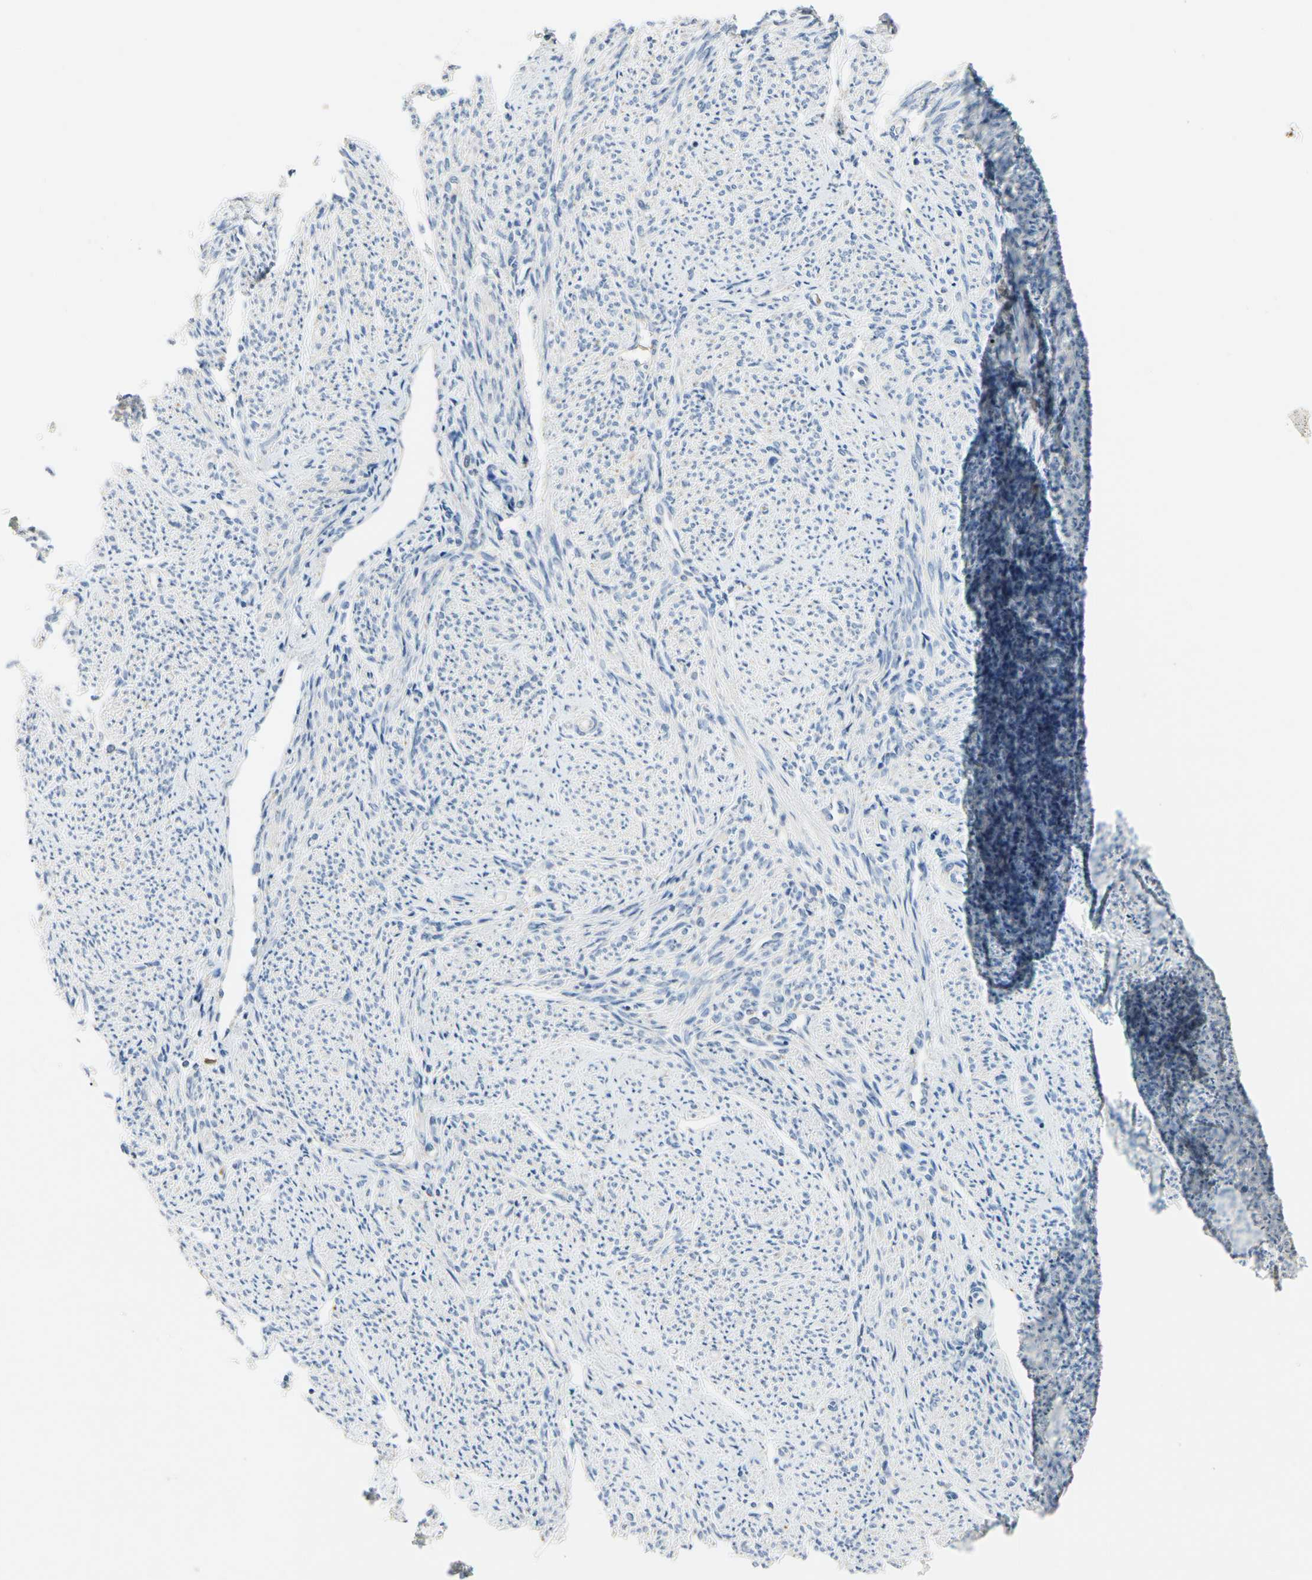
{"staining": {"intensity": "negative", "quantity": "none", "location": "none"}, "tissue": "smooth muscle", "cell_type": "Smooth muscle cells", "image_type": "normal", "snomed": [{"axis": "morphology", "description": "Normal tissue, NOS"}, {"axis": "topography", "description": "Smooth muscle"}], "caption": "This photomicrograph is of normal smooth muscle stained with immunohistochemistry to label a protein in brown with the nuclei are counter-stained blue. There is no positivity in smooth muscle cells.", "gene": "RETSAT", "patient": {"sex": "female", "age": 65}}